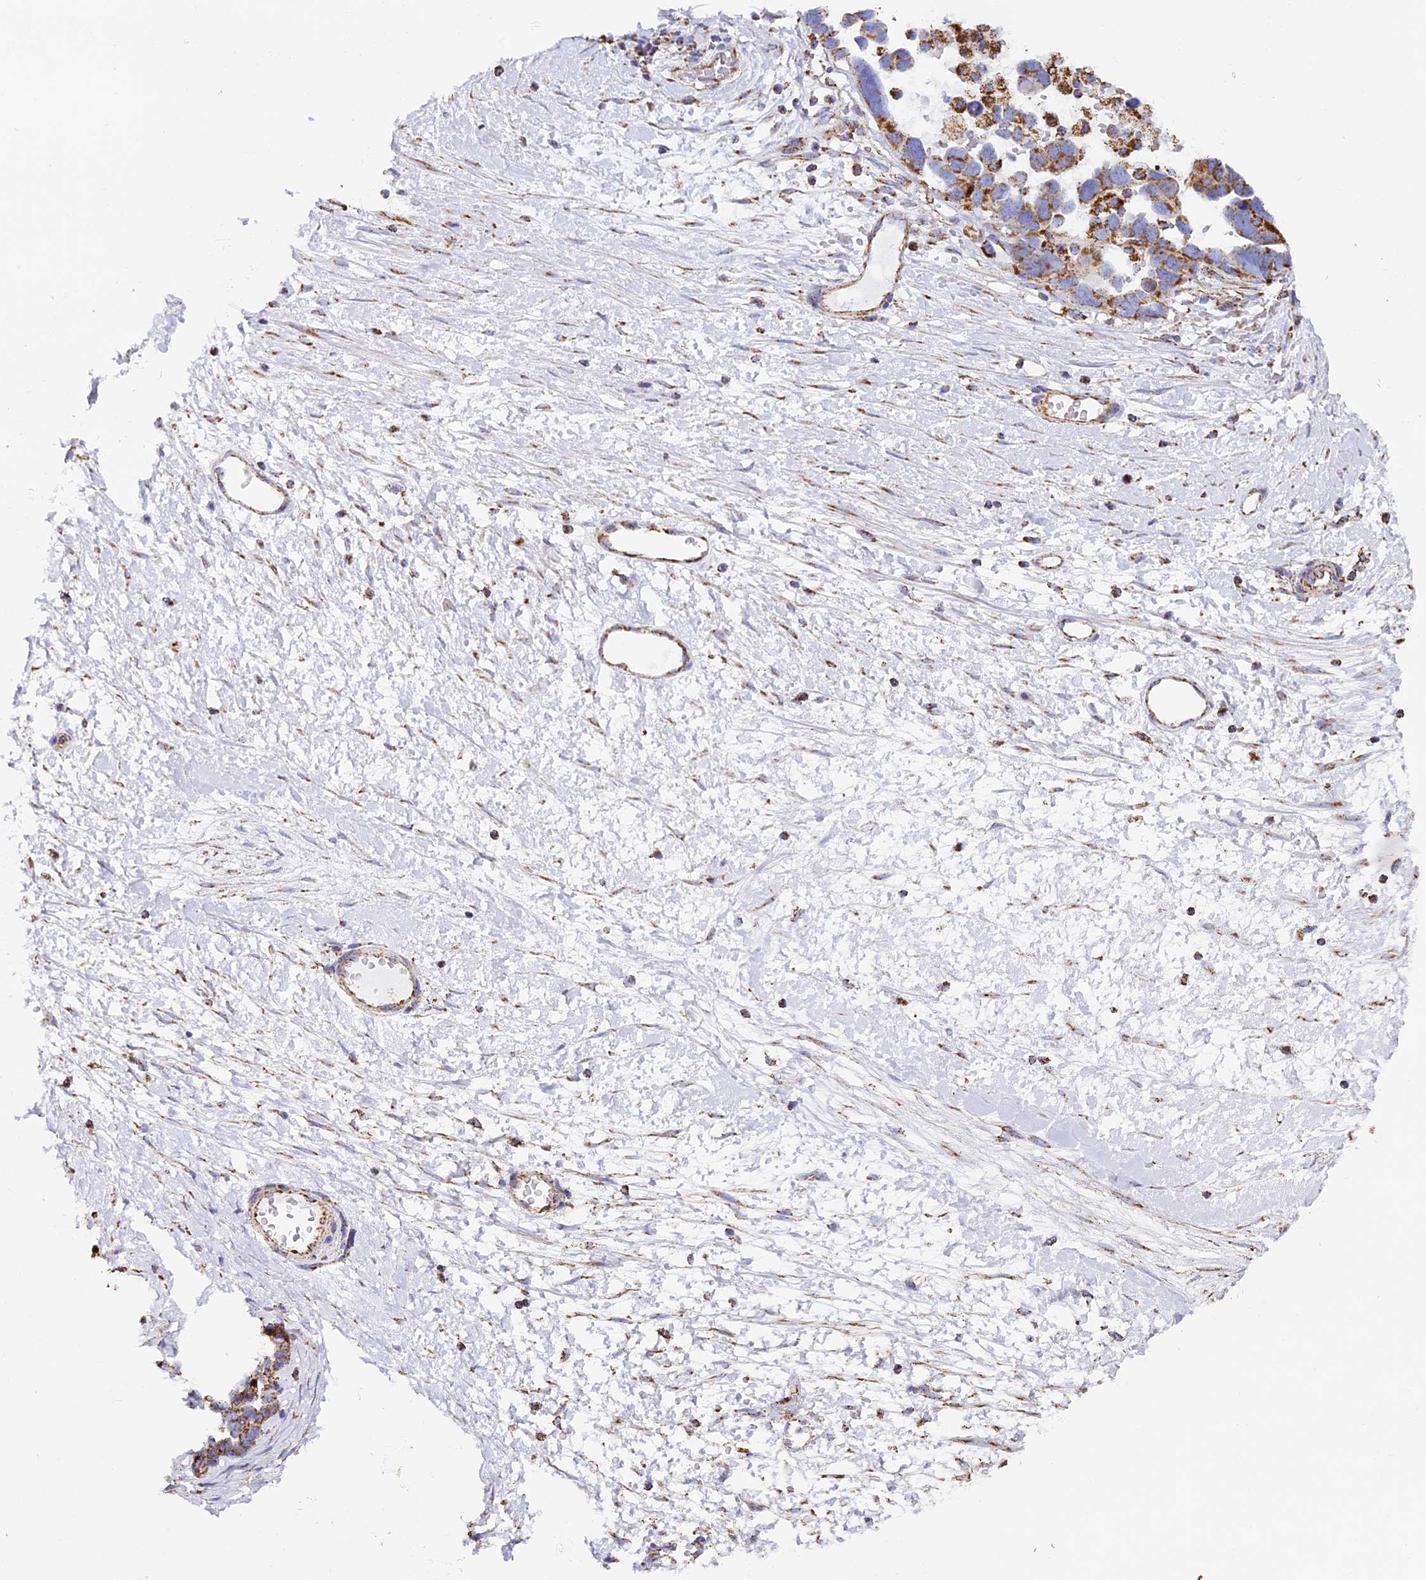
{"staining": {"intensity": "moderate", "quantity": ">75%", "location": "cytoplasmic/membranous"}, "tissue": "ovarian cancer", "cell_type": "Tumor cells", "image_type": "cancer", "snomed": [{"axis": "morphology", "description": "Cystadenocarcinoma, serous, NOS"}, {"axis": "topography", "description": "Ovary"}], "caption": "Immunohistochemical staining of human ovarian serous cystadenocarcinoma displays medium levels of moderate cytoplasmic/membranous positivity in about >75% of tumor cells. (DAB IHC with brightfield microscopy, high magnification).", "gene": "STK17A", "patient": {"sex": "female", "age": 54}}